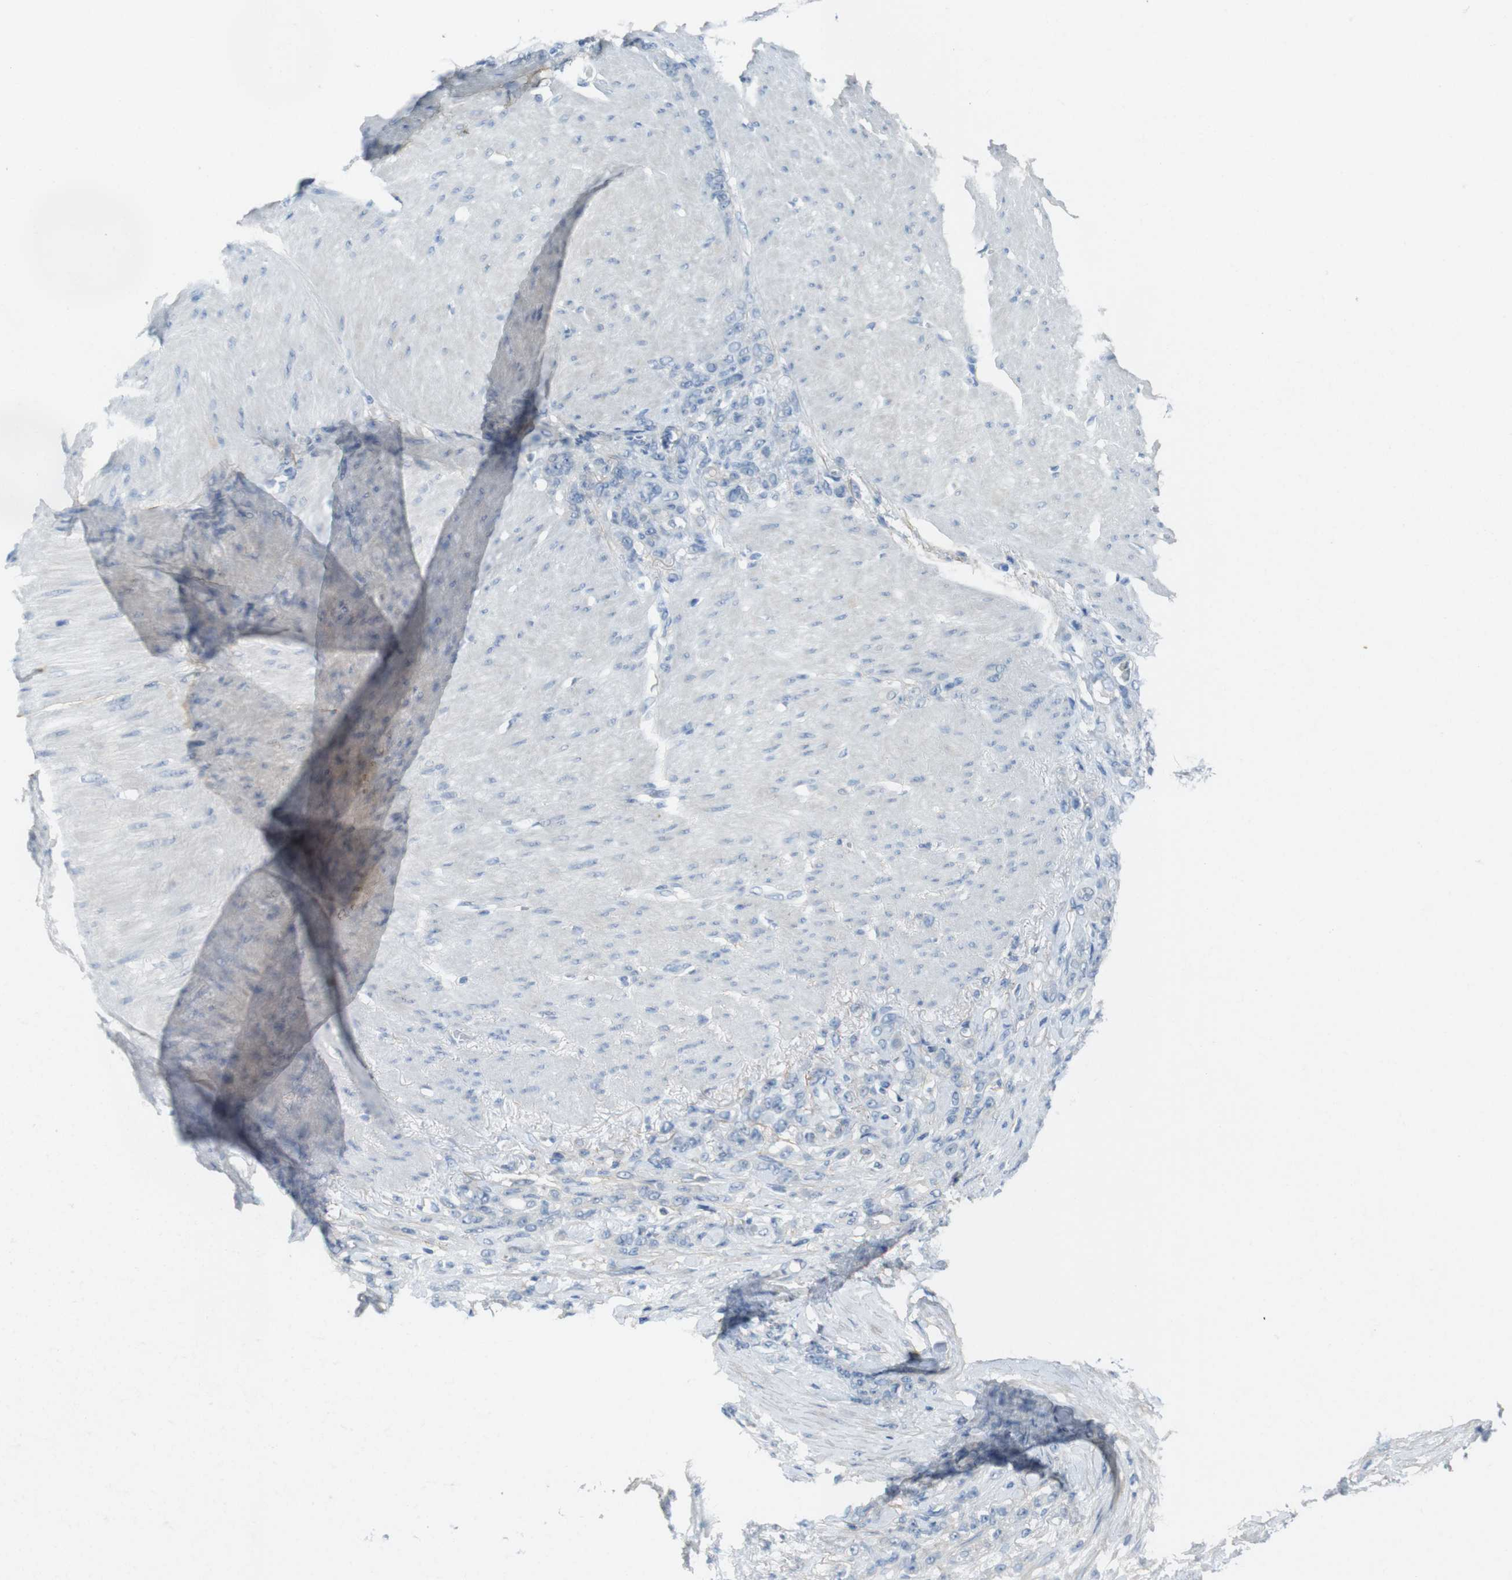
{"staining": {"intensity": "negative", "quantity": "none", "location": "none"}, "tissue": "stomach cancer", "cell_type": "Tumor cells", "image_type": "cancer", "snomed": [{"axis": "morphology", "description": "Adenocarcinoma, NOS"}, {"axis": "topography", "description": "Stomach"}], "caption": "Tumor cells are negative for protein expression in human adenocarcinoma (stomach).", "gene": "ENTPD7", "patient": {"sex": "male", "age": 82}}